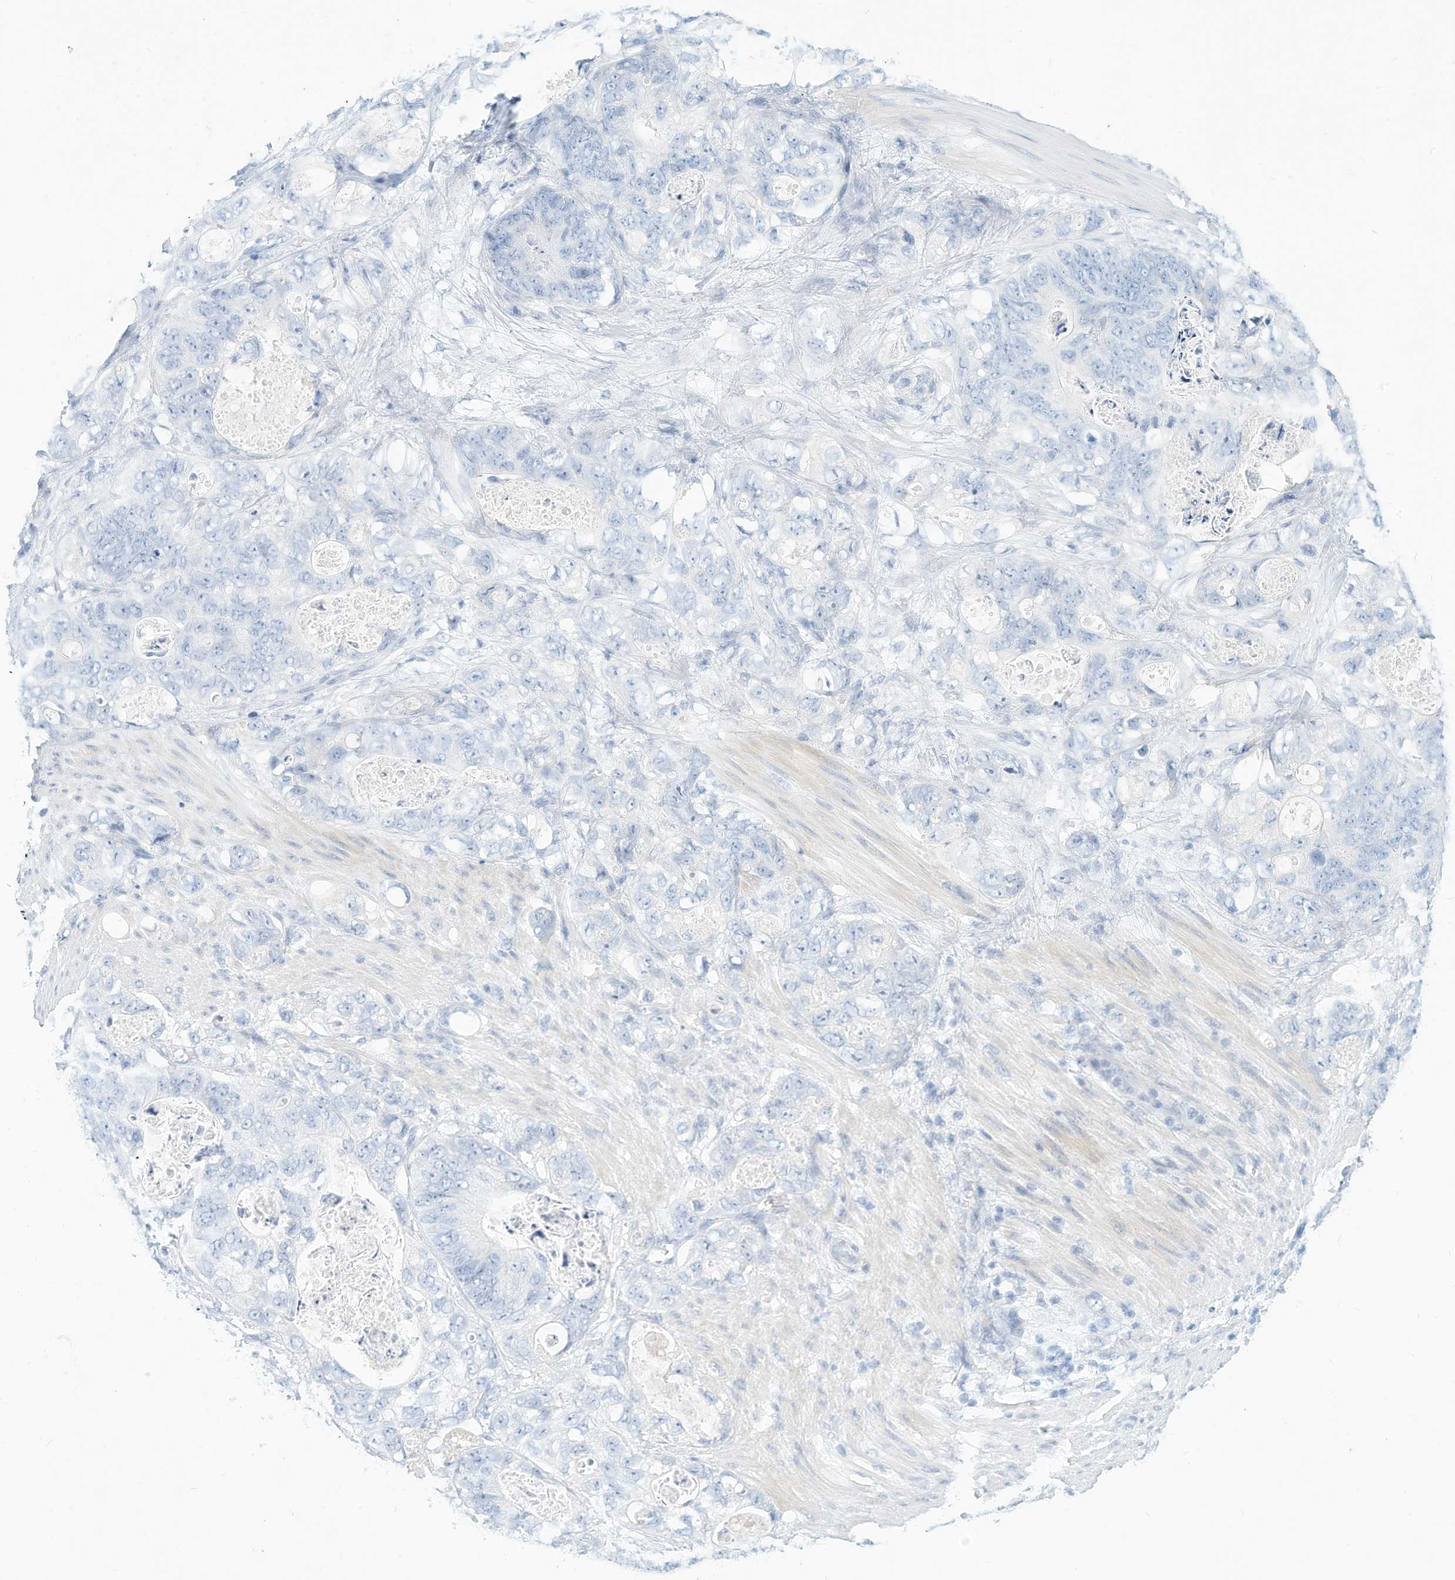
{"staining": {"intensity": "negative", "quantity": "none", "location": "none"}, "tissue": "stomach cancer", "cell_type": "Tumor cells", "image_type": "cancer", "snomed": [{"axis": "morphology", "description": "Normal tissue, NOS"}, {"axis": "morphology", "description": "Adenocarcinoma, NOS"}, {"axis": "topography", "description": "Stomach"}], "caption": "Tumor cells are negative for protein expression in human stomach cancer (adenocarcinoma).", "gene": "SPOCD1", "patient": {"sex": "female", "age": 89}}